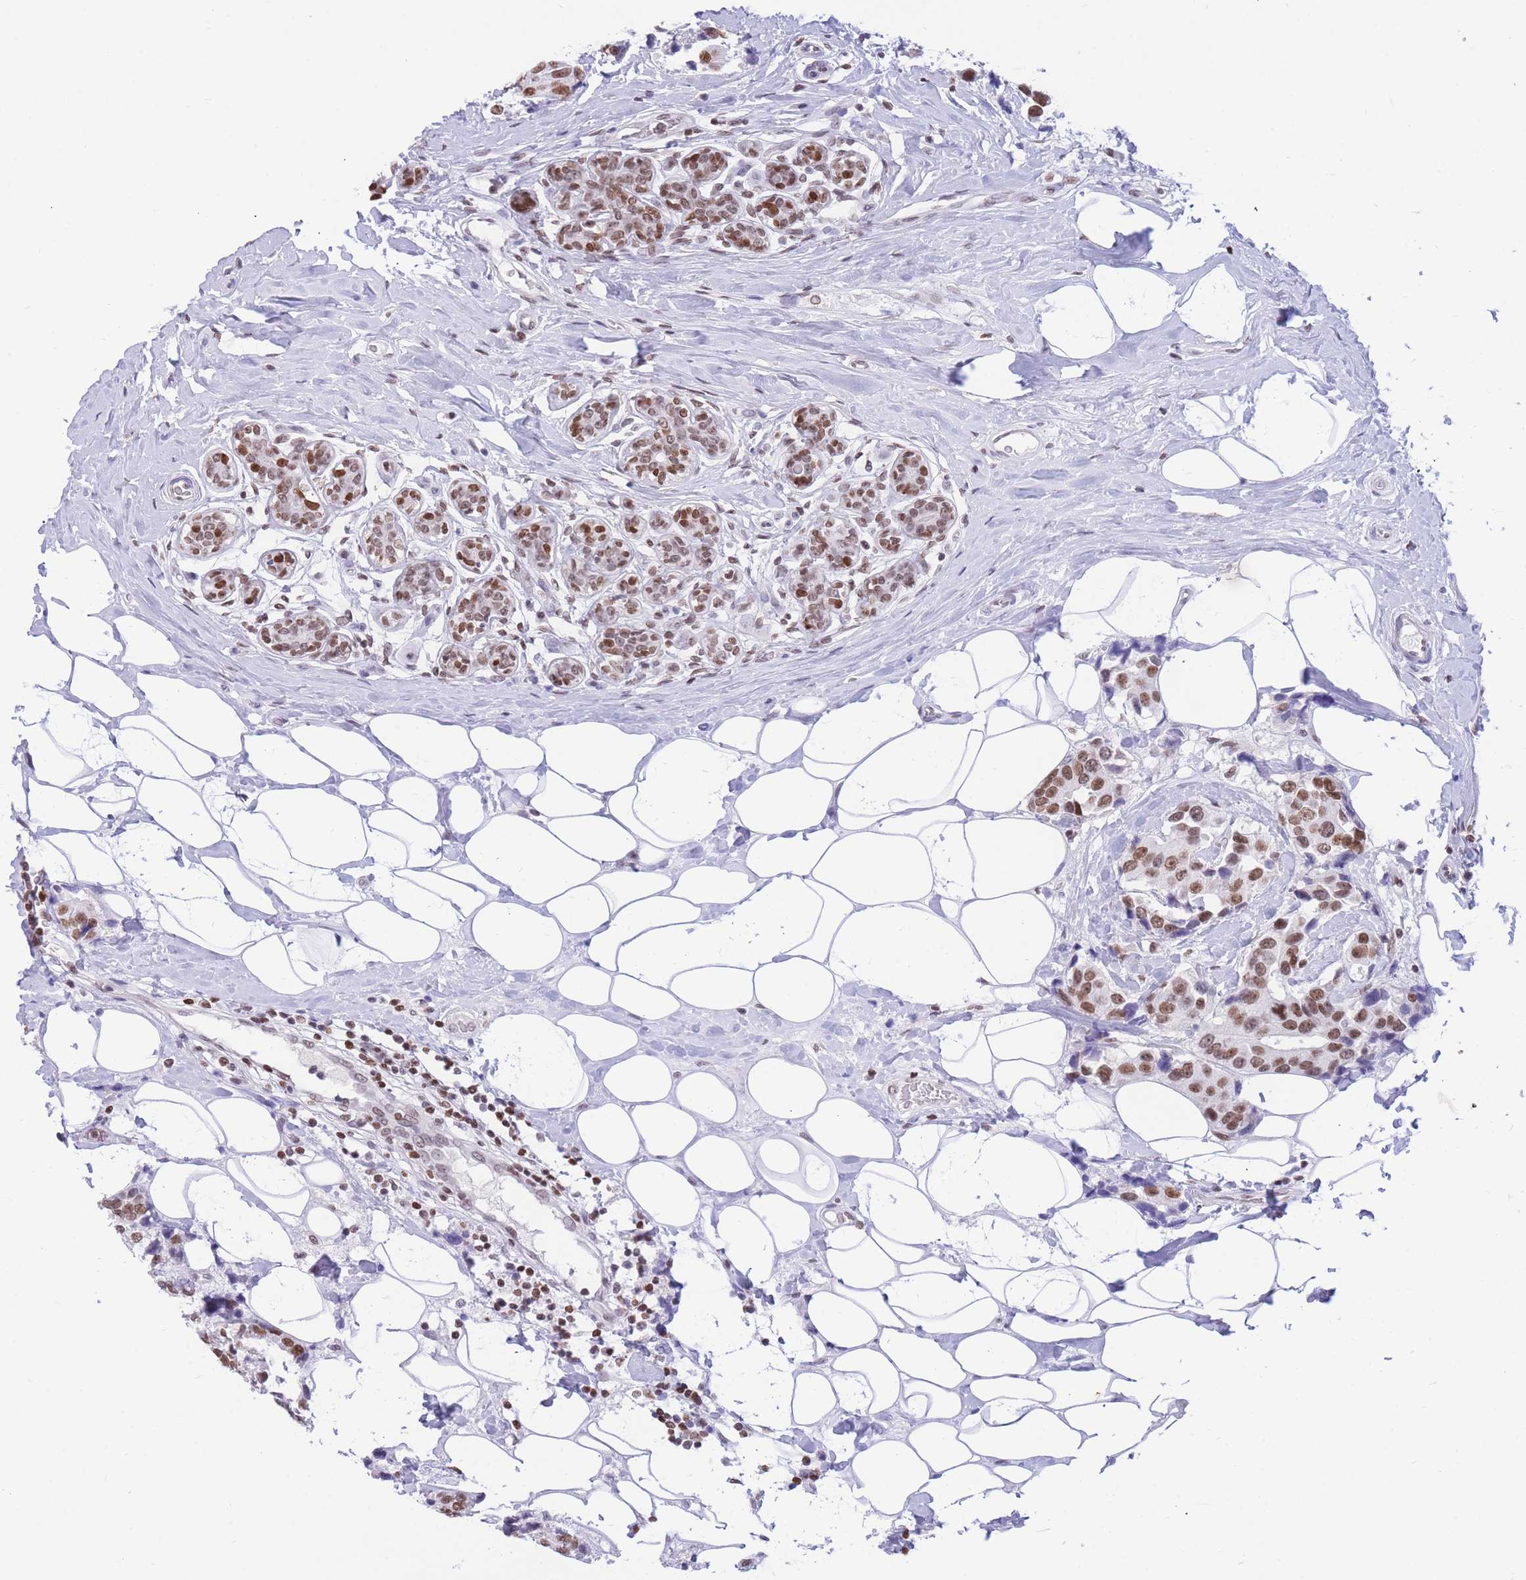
{"staining": {"intensity": "moderate", "quantity": ">75%", "location": "nuclear"}, "tissue": "breast cancer", "cell_type": "Tumor cells", "image_type": "cancer", "snomed": [{"axis": "morphology", "description": "Normal tissue, NOS"}, {"axis": "morphology", "description": "Duct carcinoma"}, {"axis": "topography", "description": "Breast"}], "caption": "This photomicrograph demonstrates immunohistochemistry staining of breast intraductal carcinoma, with medium moderate nuclear positivity in approximately >75% of tumor cells.", "gene": "HMGN1", "patient": {"sex": "female", "age": 39}}